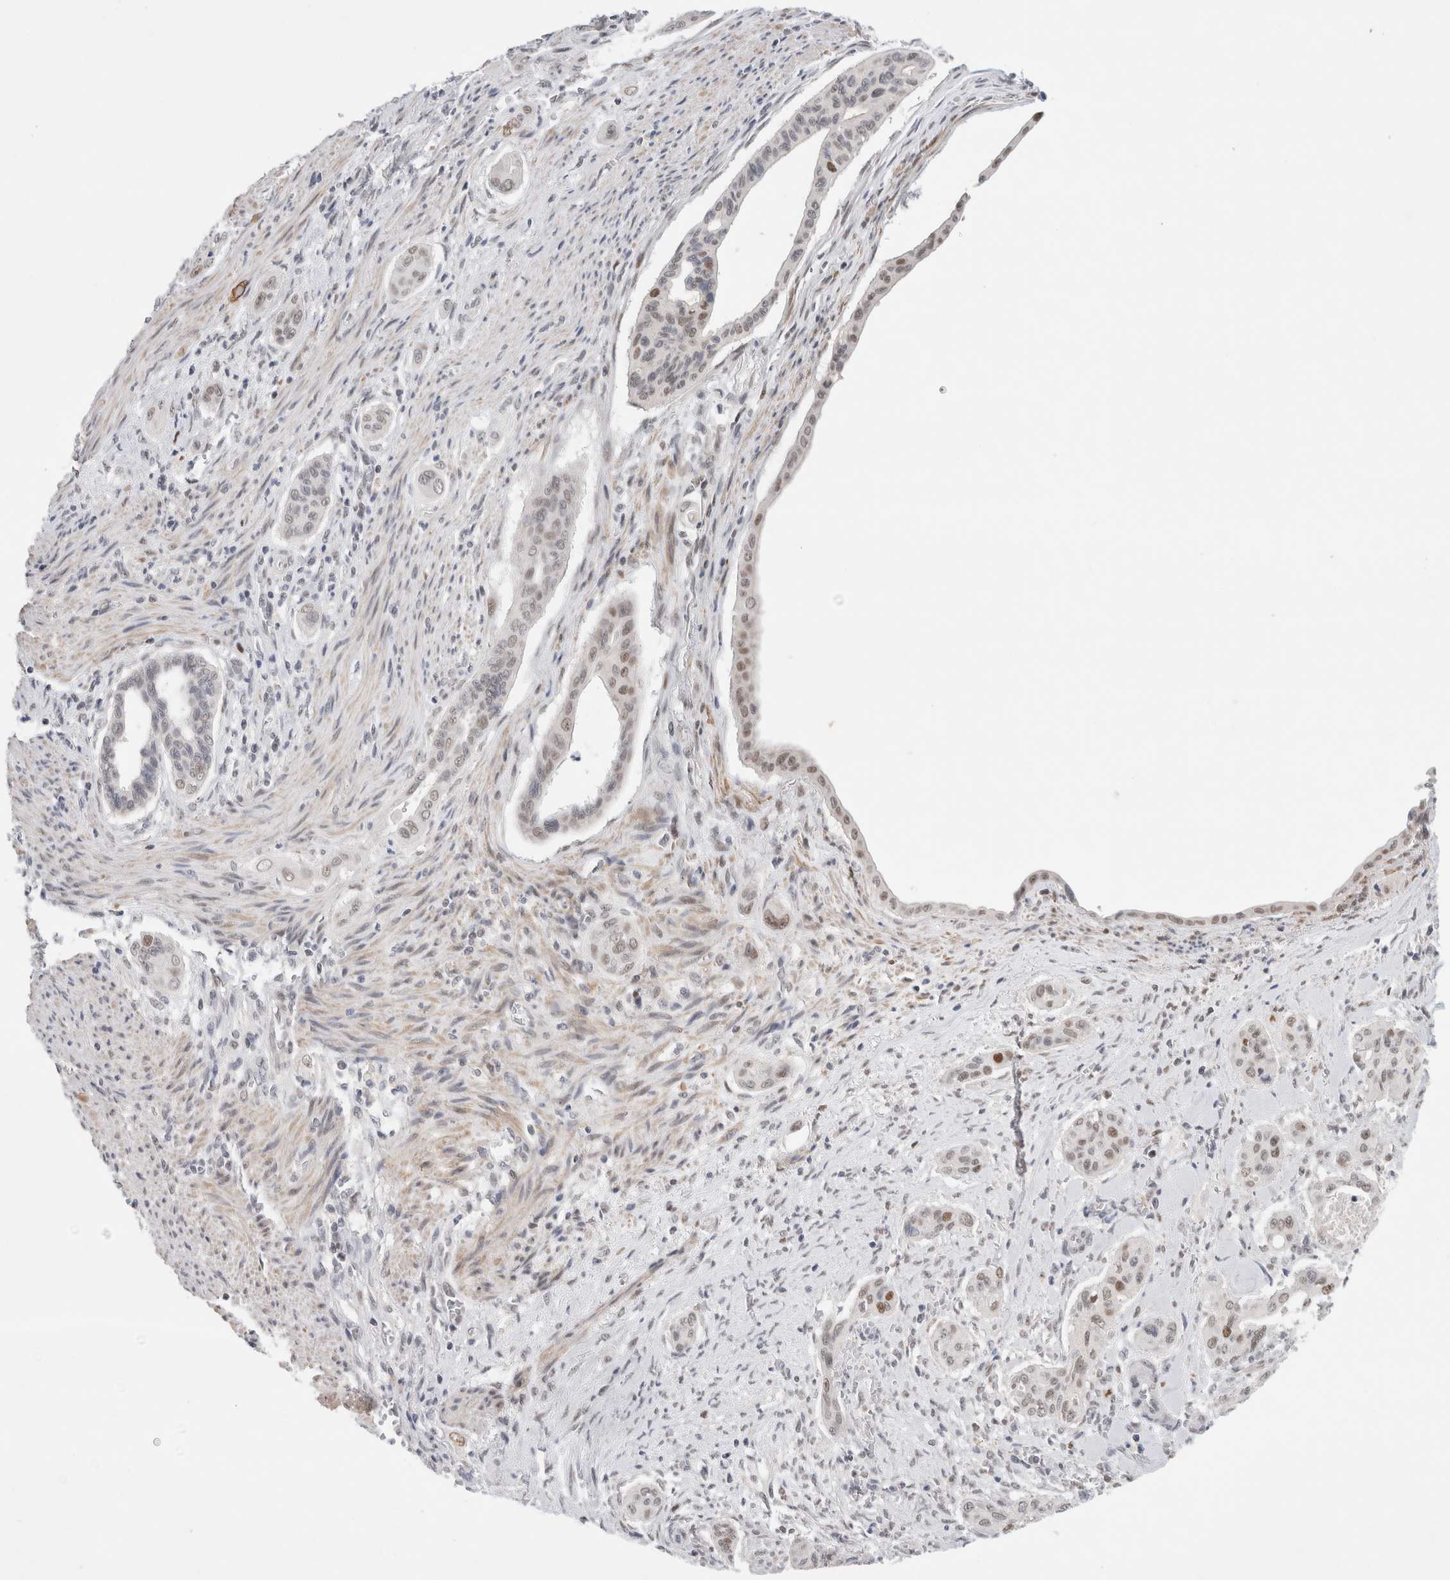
{"staining": {"intensity": "weak", "quantity": "25%-75%", "location": "nuclear"}, "tissue": "pancreatic cancer", "cell_type": "Tumor cells", "image_type": "cancer", "snomed": [{"axis": "morphology", "description": "Adenocarcinoma, NOS"}, {"axis": "topography", "description": "Pancreas"}], "caption": "The micrograph exhibits a brown stain indicating the presence of a protein in the nuclear of tumor cells in pancreatic cancer (adenocarcinoma).", "gene": "KNL1", "patient": {"sex": "male", "age": 77}}